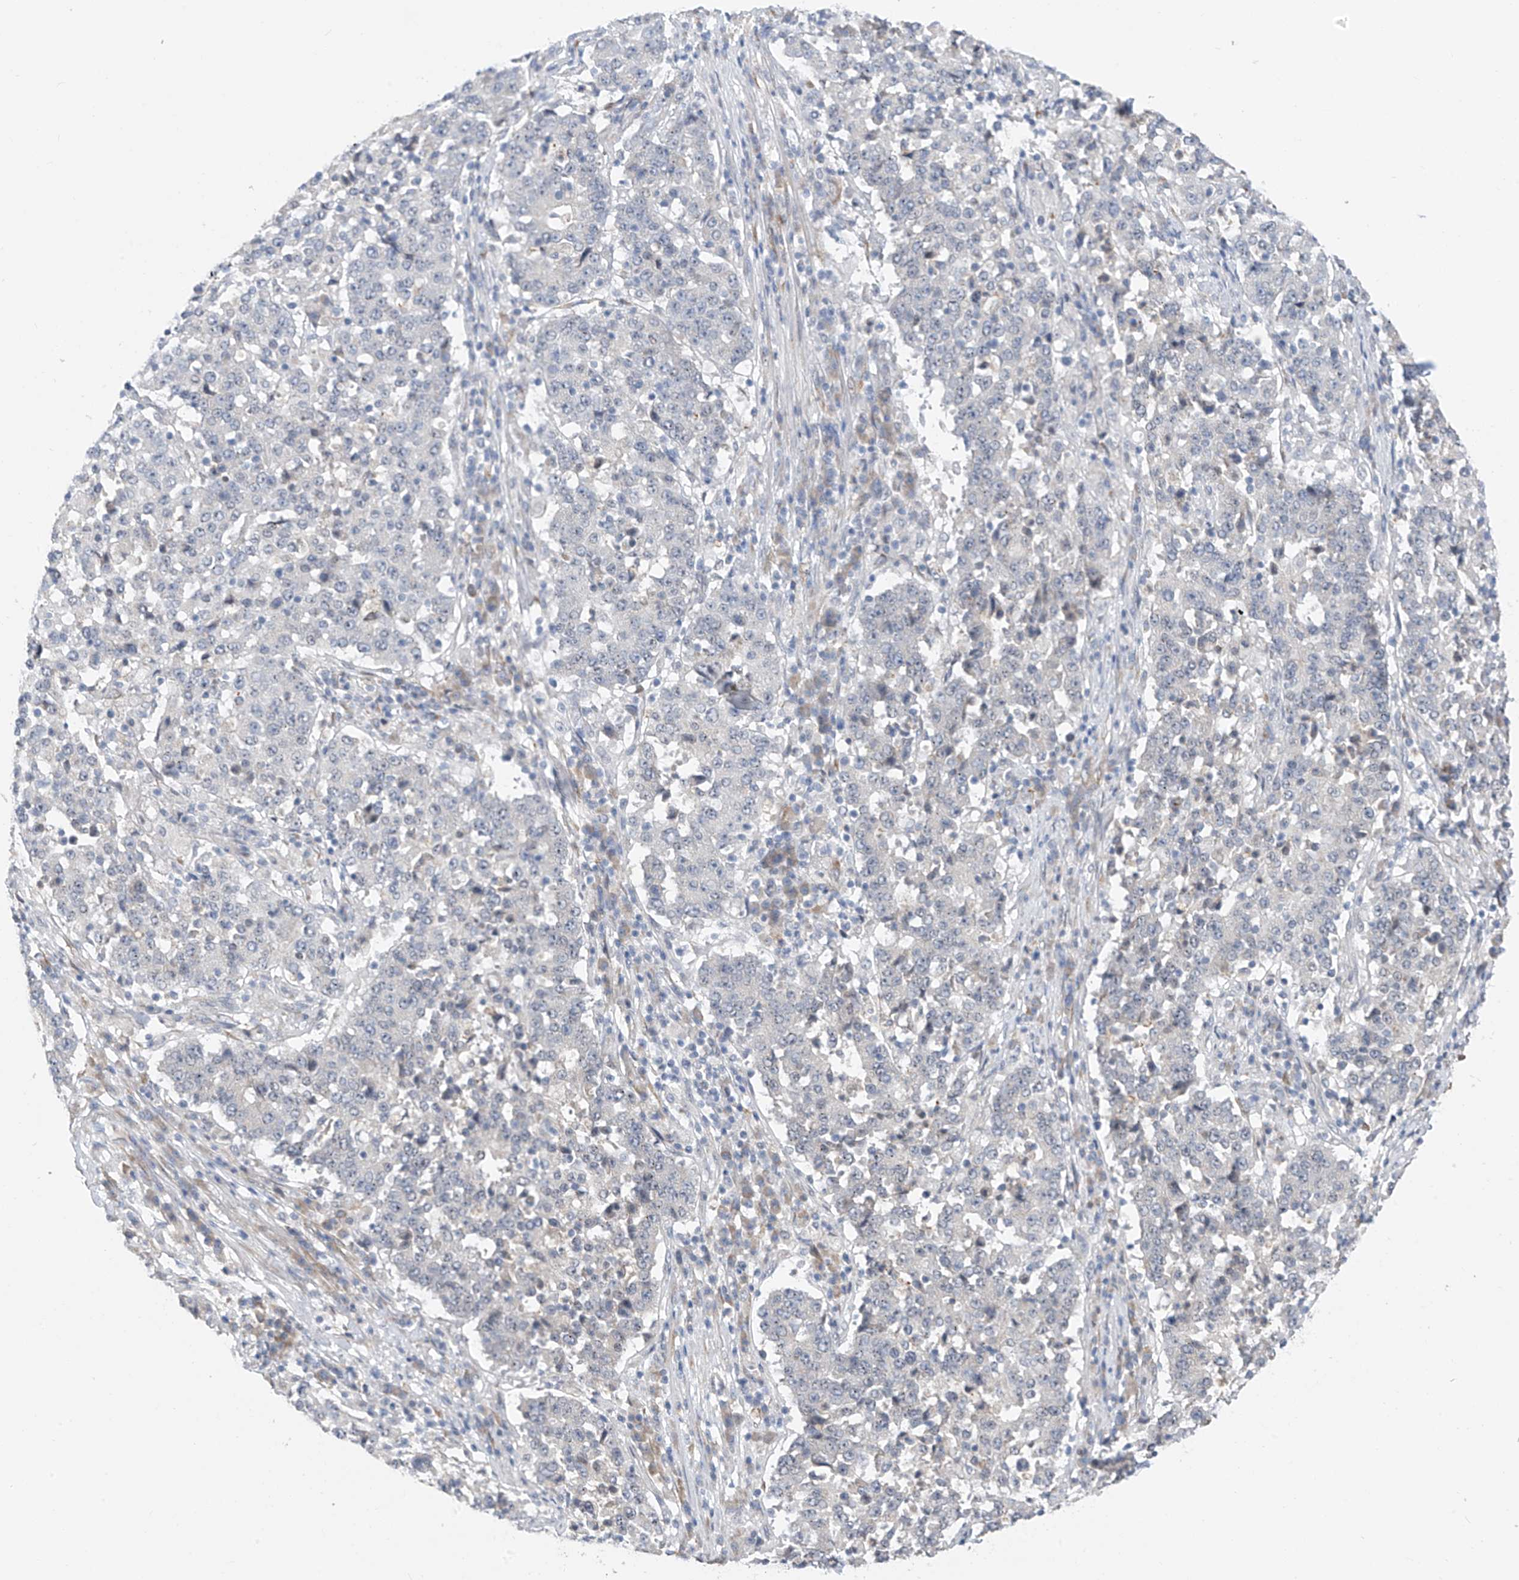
{"staining": {"intensity": "negative", "quantity": "none", "location": "none"}, "tissue": "stomach cancer", "cell_type": "Tumor cells", "image_type": "cancer", "snomed": [{"axis": "morphology", "description": "Adenocarcinoma, NOS"}, {"axis": "topography", "description": "Stomach"}], "caption": "Immunohistochemistry (IHC) of human stomach cancer (adenocarcinoma) demonstrates no staining in tumor cells. The staining was performed using DAB (3,3'-diaminobenzidine) to visualize the protein expression in brown, while the nuclei were stained in blue with hematoxylin (Magnification: 20x).", "gene": "CYP4V2", "patient": {"sex": "male", "age": 59}}